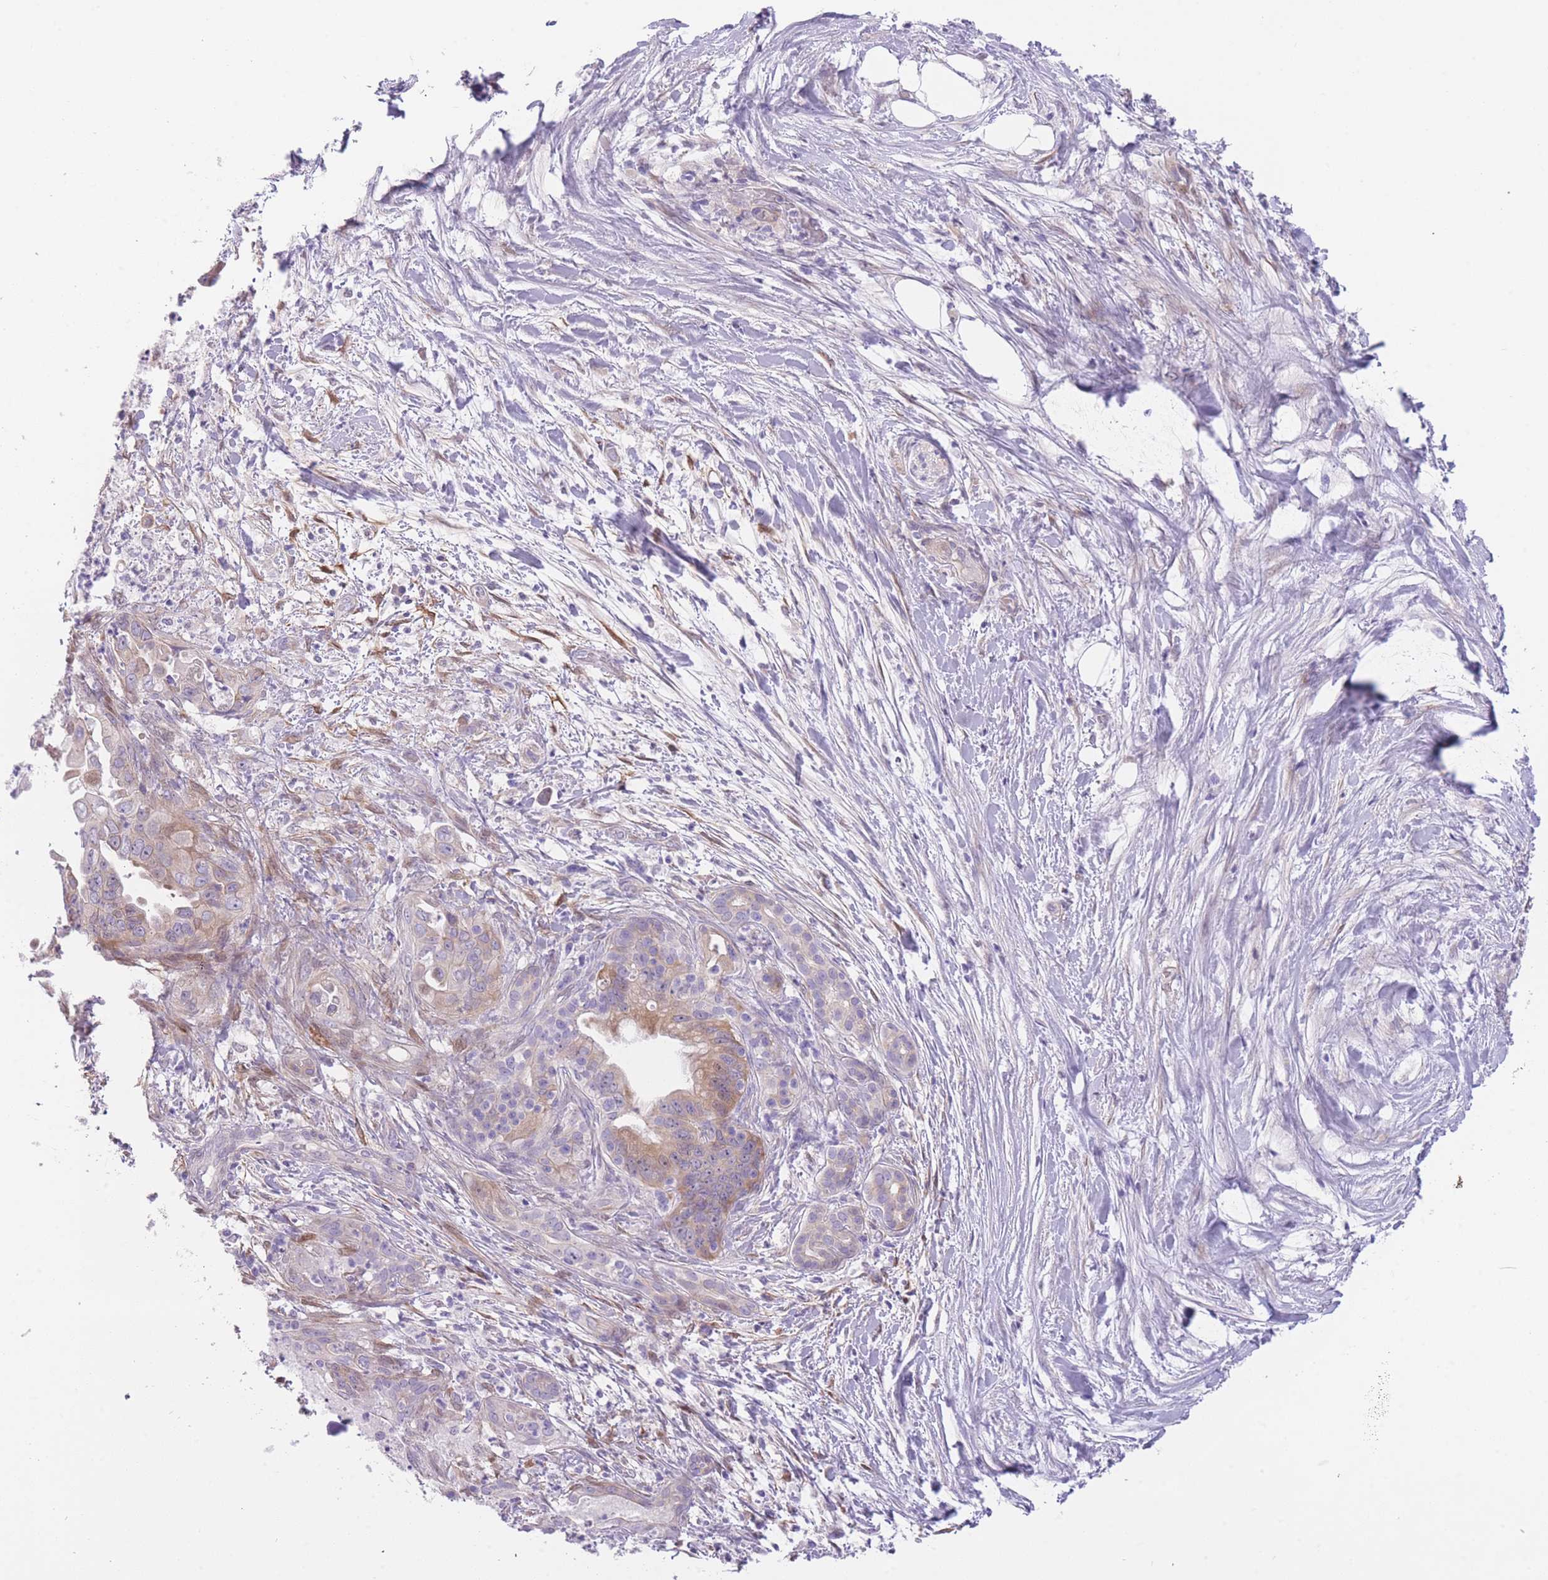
{"staining": {"intensity": "weak", "quantity": "<25%", "location": "cytoplasmic/membranous"}, "tissue": "pancreatic cancer", "cell_type": "Tumor cells", "image_type": "cancer", "snomed": [{"axis": "morphology", "description": "Adenocarcinoma, NOS"}, {"axis": "topography", "description": "Pancreas"}], "caption": "Pancreatic cancer was stained to show a protein in brown. There is no significant expression in tumor cells.", "gene": "IMPG1", "patient": {"sex": "male", "age": 58}}